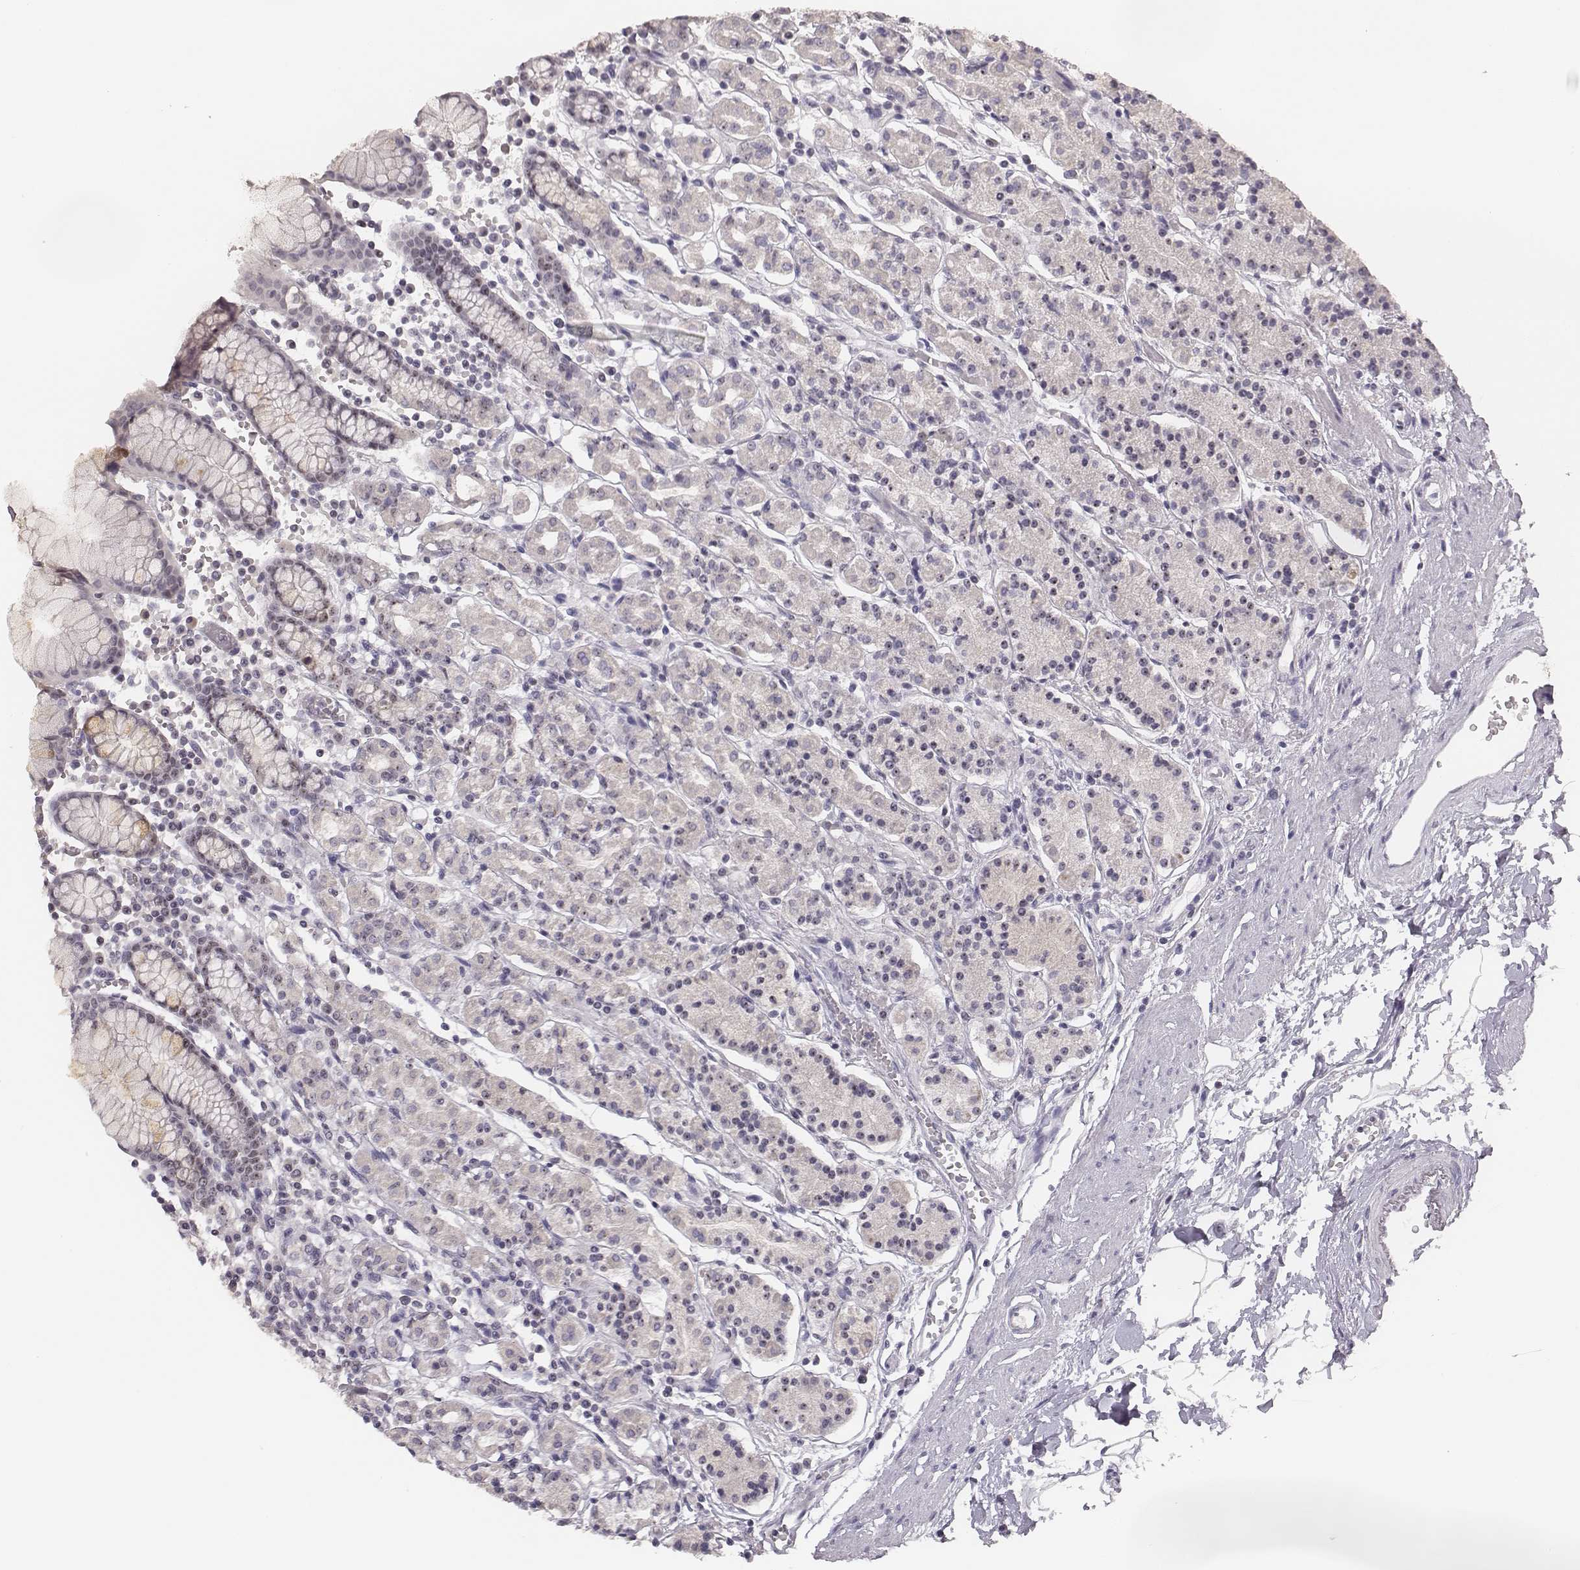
{"staining": {"intensity": "moderate", "quantity": "25%-75%", "location": "nuclear"}, "tissue": "stomach", "cell_type": "Glandular cells", "image_type": "normal", "snomed": [{"axis": "morphology", "description": "Normal tissue, NOS"}, {"axis": "topography", "description": "Stomach, upper"}, {"axis": "topography", "description": "Stomach"}], "caption": "This is a histology image of IHC staining of normal stomach, which shows moderate expression in the nuclear of glandular cells.", "gene": "NIFK", "patient": {"sex": "male", "age": 62}}